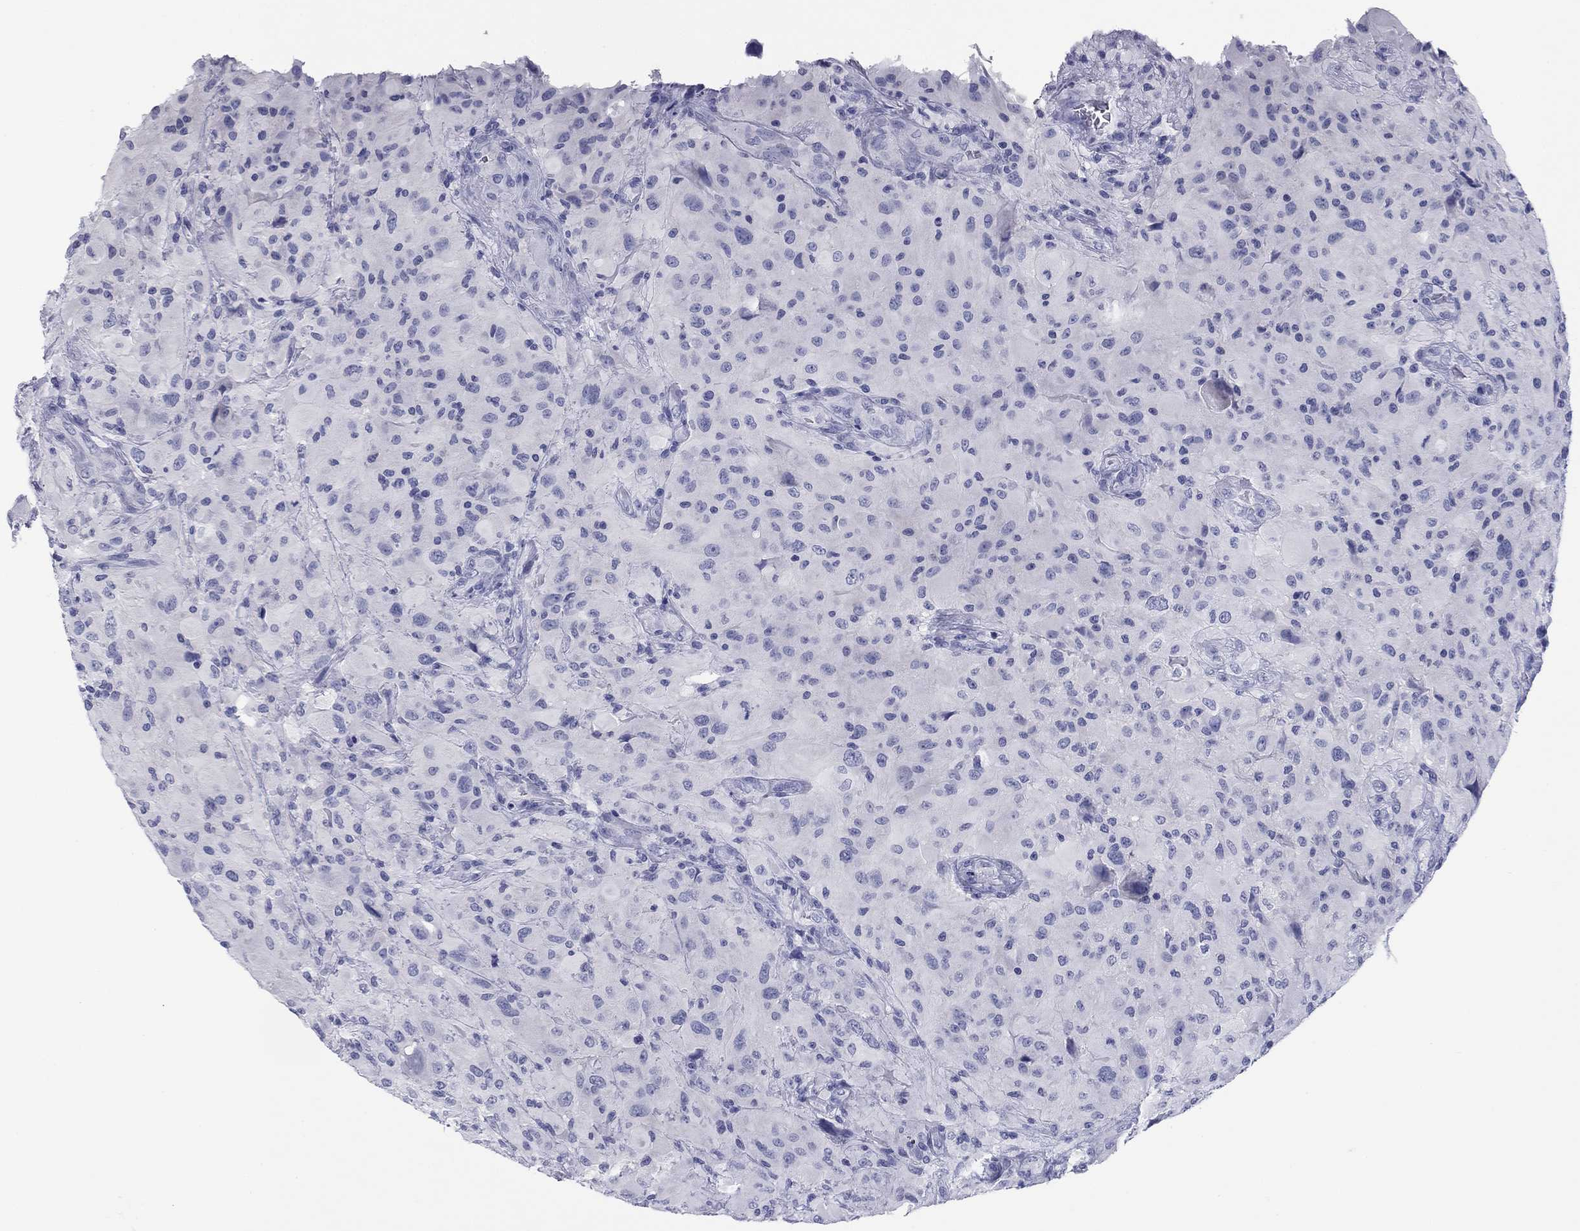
{"staining": {"intensity": "negative", "quantity": "none", "location": "none"}, "tissue": "glioma", "cell_type": "Tumor cells", "image_type": "cancer", "snomed": [{"axis": "morphology", "description": "Glioma, malignant, High grade"}, {"axis": "topography", "description": "Cerebral cortex"}], "caption": "IHC photomicrograph of glioma stained for a protein (brown), which displays no staining in tumor cells.", "gene": "ABCC2", "patient": {"sex": "male", "age": 35}}